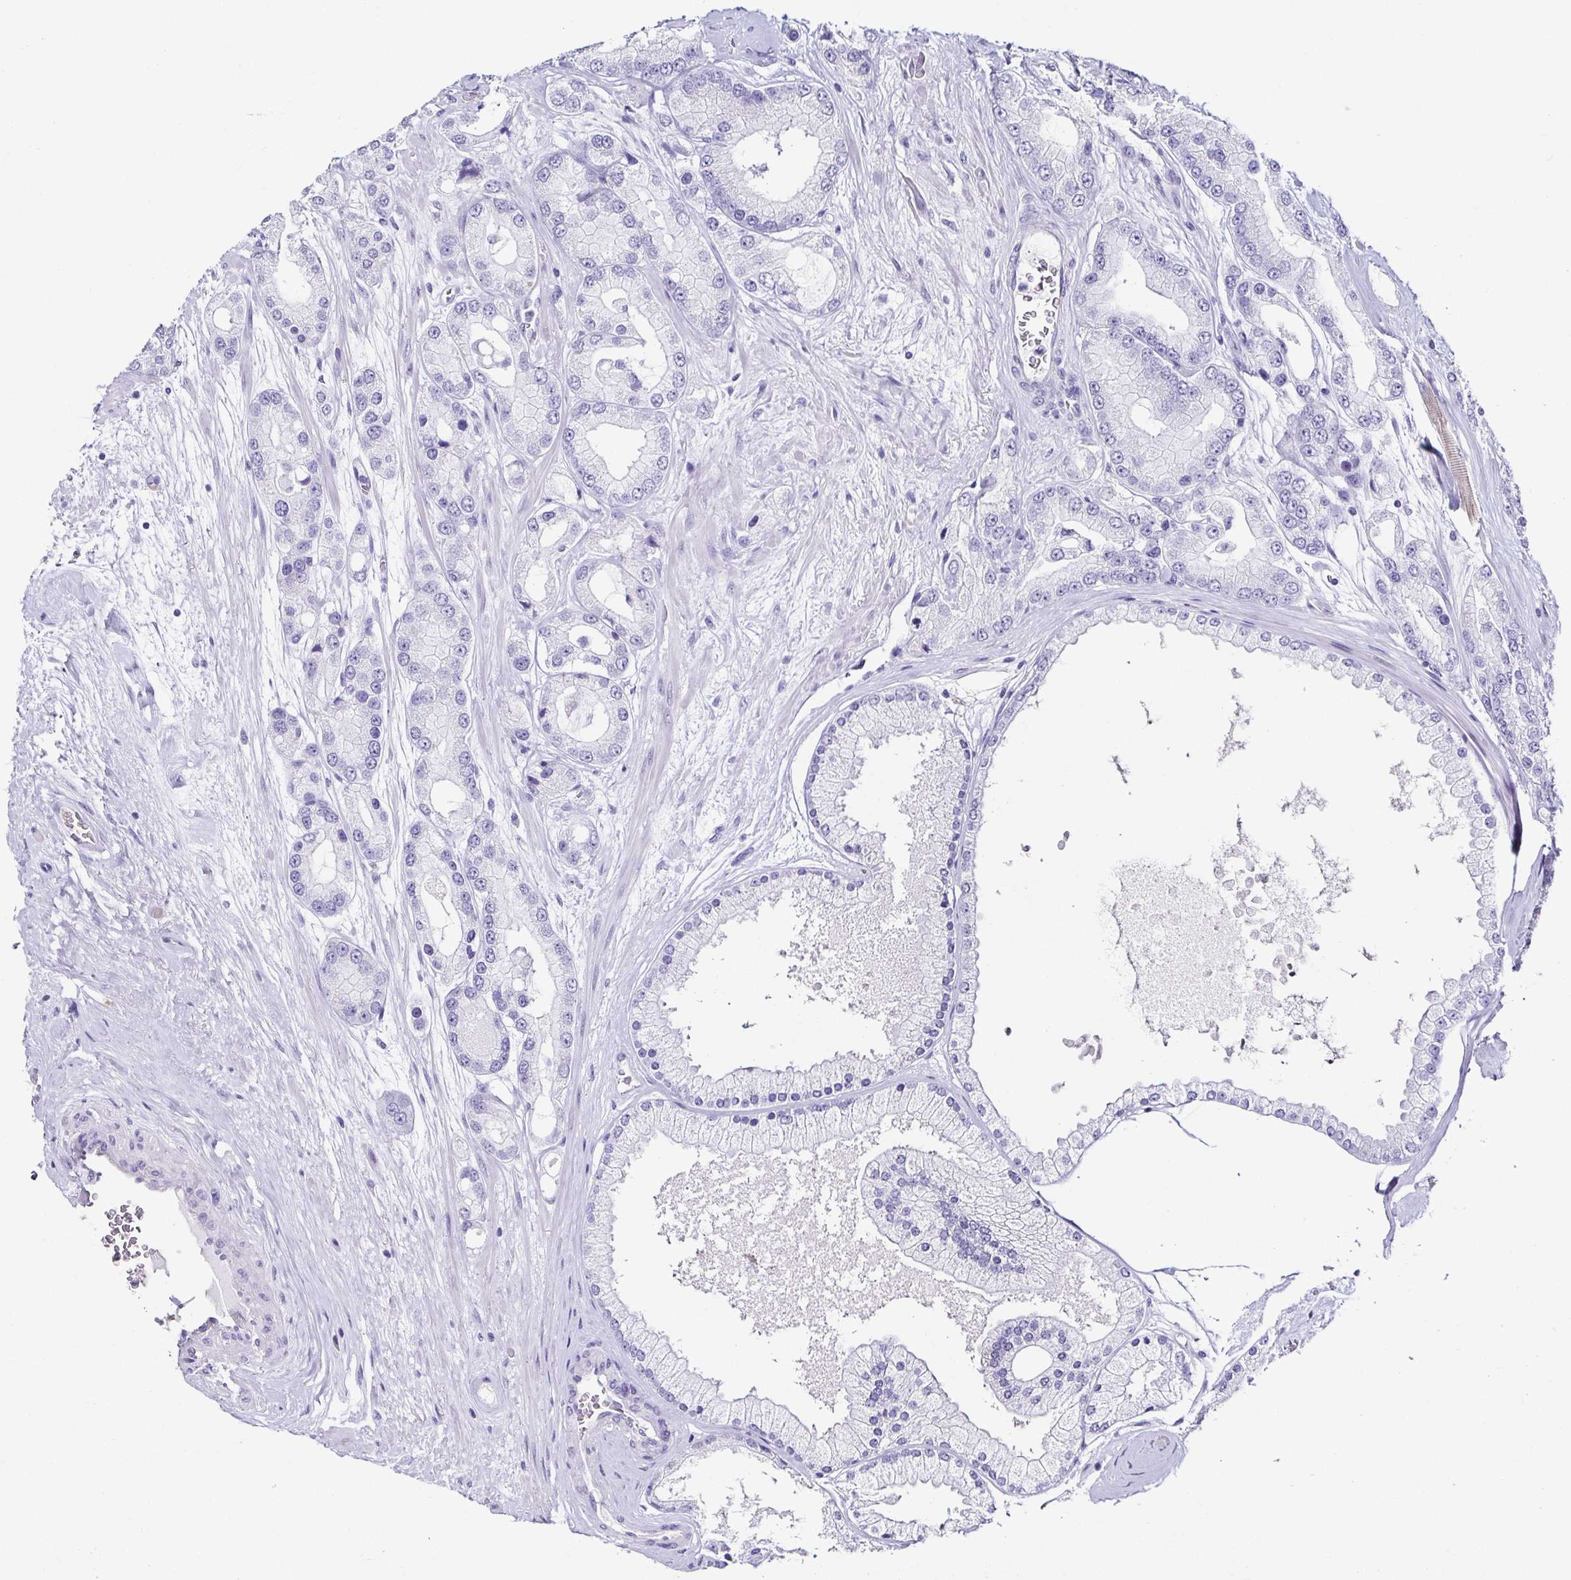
{"staining": {"intensity": "negative", "quantity": "none", "location": "none"}, "tissue": "prostate cancer", "cell_type": "Tumor cells", "image_type": "cancer", "snomed": [{"axis": "morphology", "description": "Adenocarcinoma, High grade"}, {"axis": "topography", "description": "Prostate"}], "caption": "A photomicrograph of human adenocarcinoma (high-grade) (prostate) is negative for staining in tumor cells.", "gene": "TNNT2", "patient": {"sex": "male", "age": 67}}